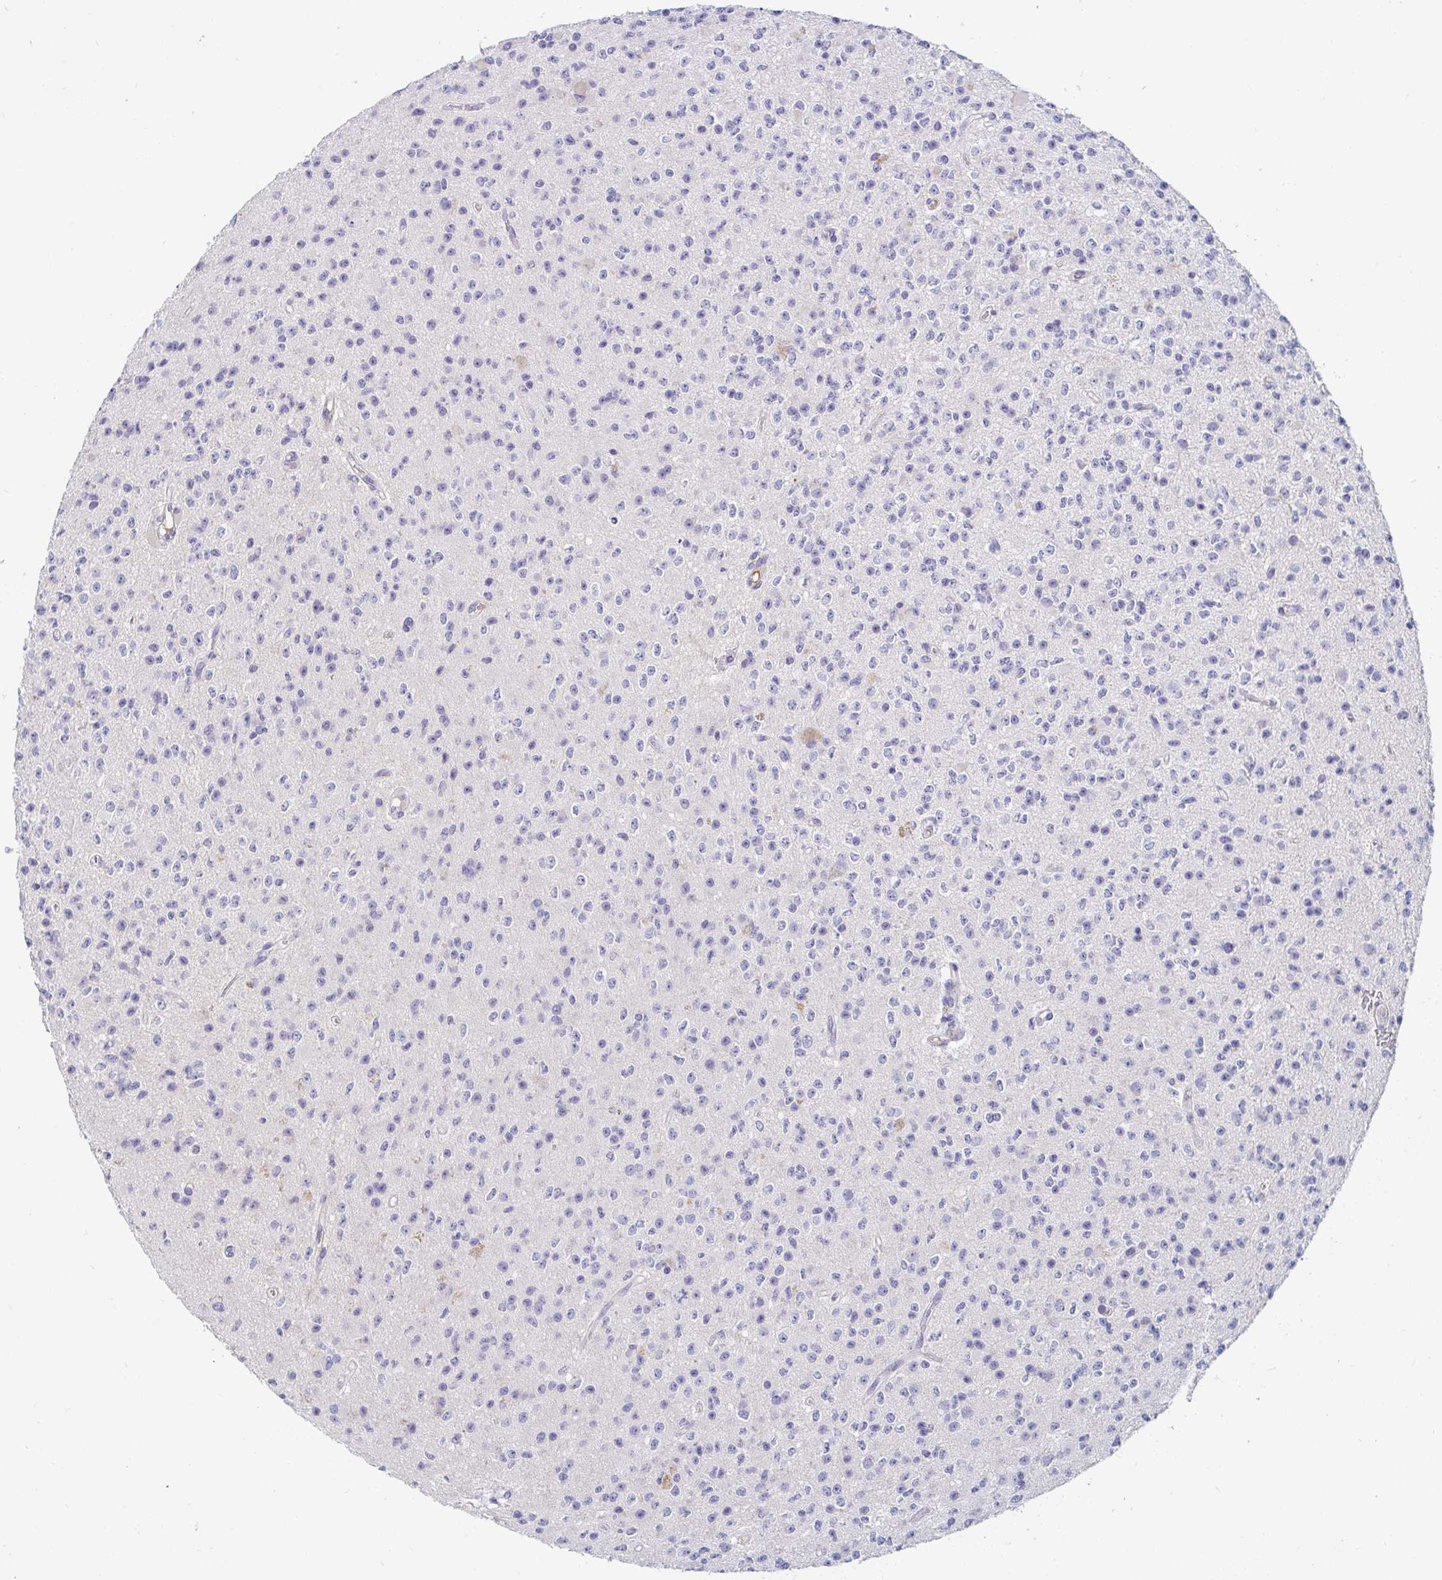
{"staining": {"intensity": "negative", "quantity": "none", "location": "none"}, "tissue": "glioma", "cell_type": "Tumor cells", "image_type": "cancer", "snomed": [{"axis": "morphology", "description": "Glioma, malignant, High grade"}, {"axis": "topography", "description": "Brain"}], "caption": "This is an IHC image of human malignant glioma (high-grade). There is no staining in tumor cells.", "gene": "C4orf17", "patient": {"sex": "male", "age": 36}}